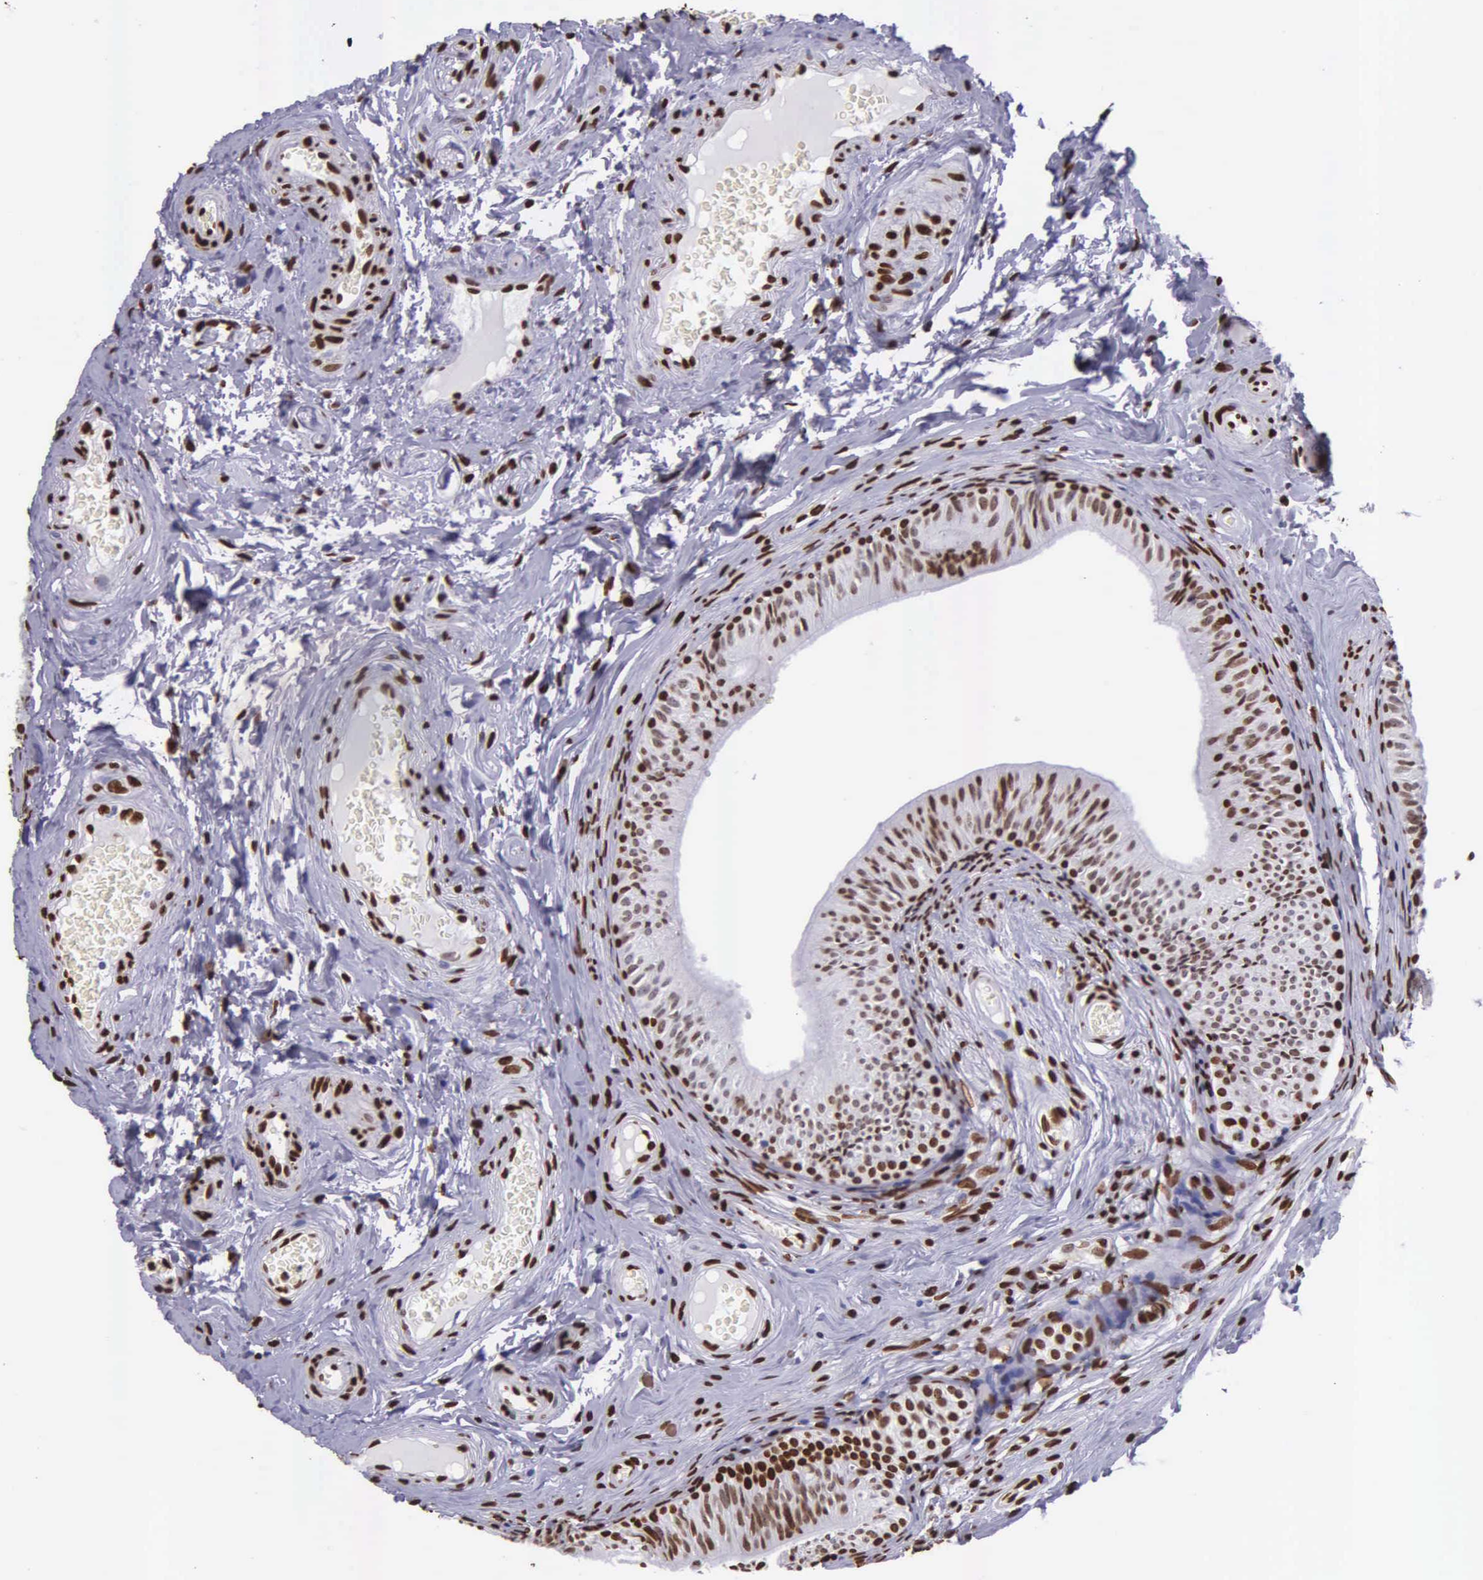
{"staining": {"intensity": "moderate", "quantity": ">75%", "location": "nuclear"}, "tissue": "epididymis", "cell_type": "Glandular cells", "image_type": "normal", "snomed": [{"axis": "morphology", "description": "Normal tissue, NOS"}, {"axis": "topography", "description": "Epididymis"}], "caption": "Protein staining by IHC displays moderate nuclear positivity in approximately >75% of glandular cells in benign epididymis. The protein is stained brown, and the nuclei are stained in blue (DAB (3,3'-diaminobenzidine) IHC with brightfield microscopy, high magnification).", "gene": "H1", "patient": {"sex": "male", "age": 23}}